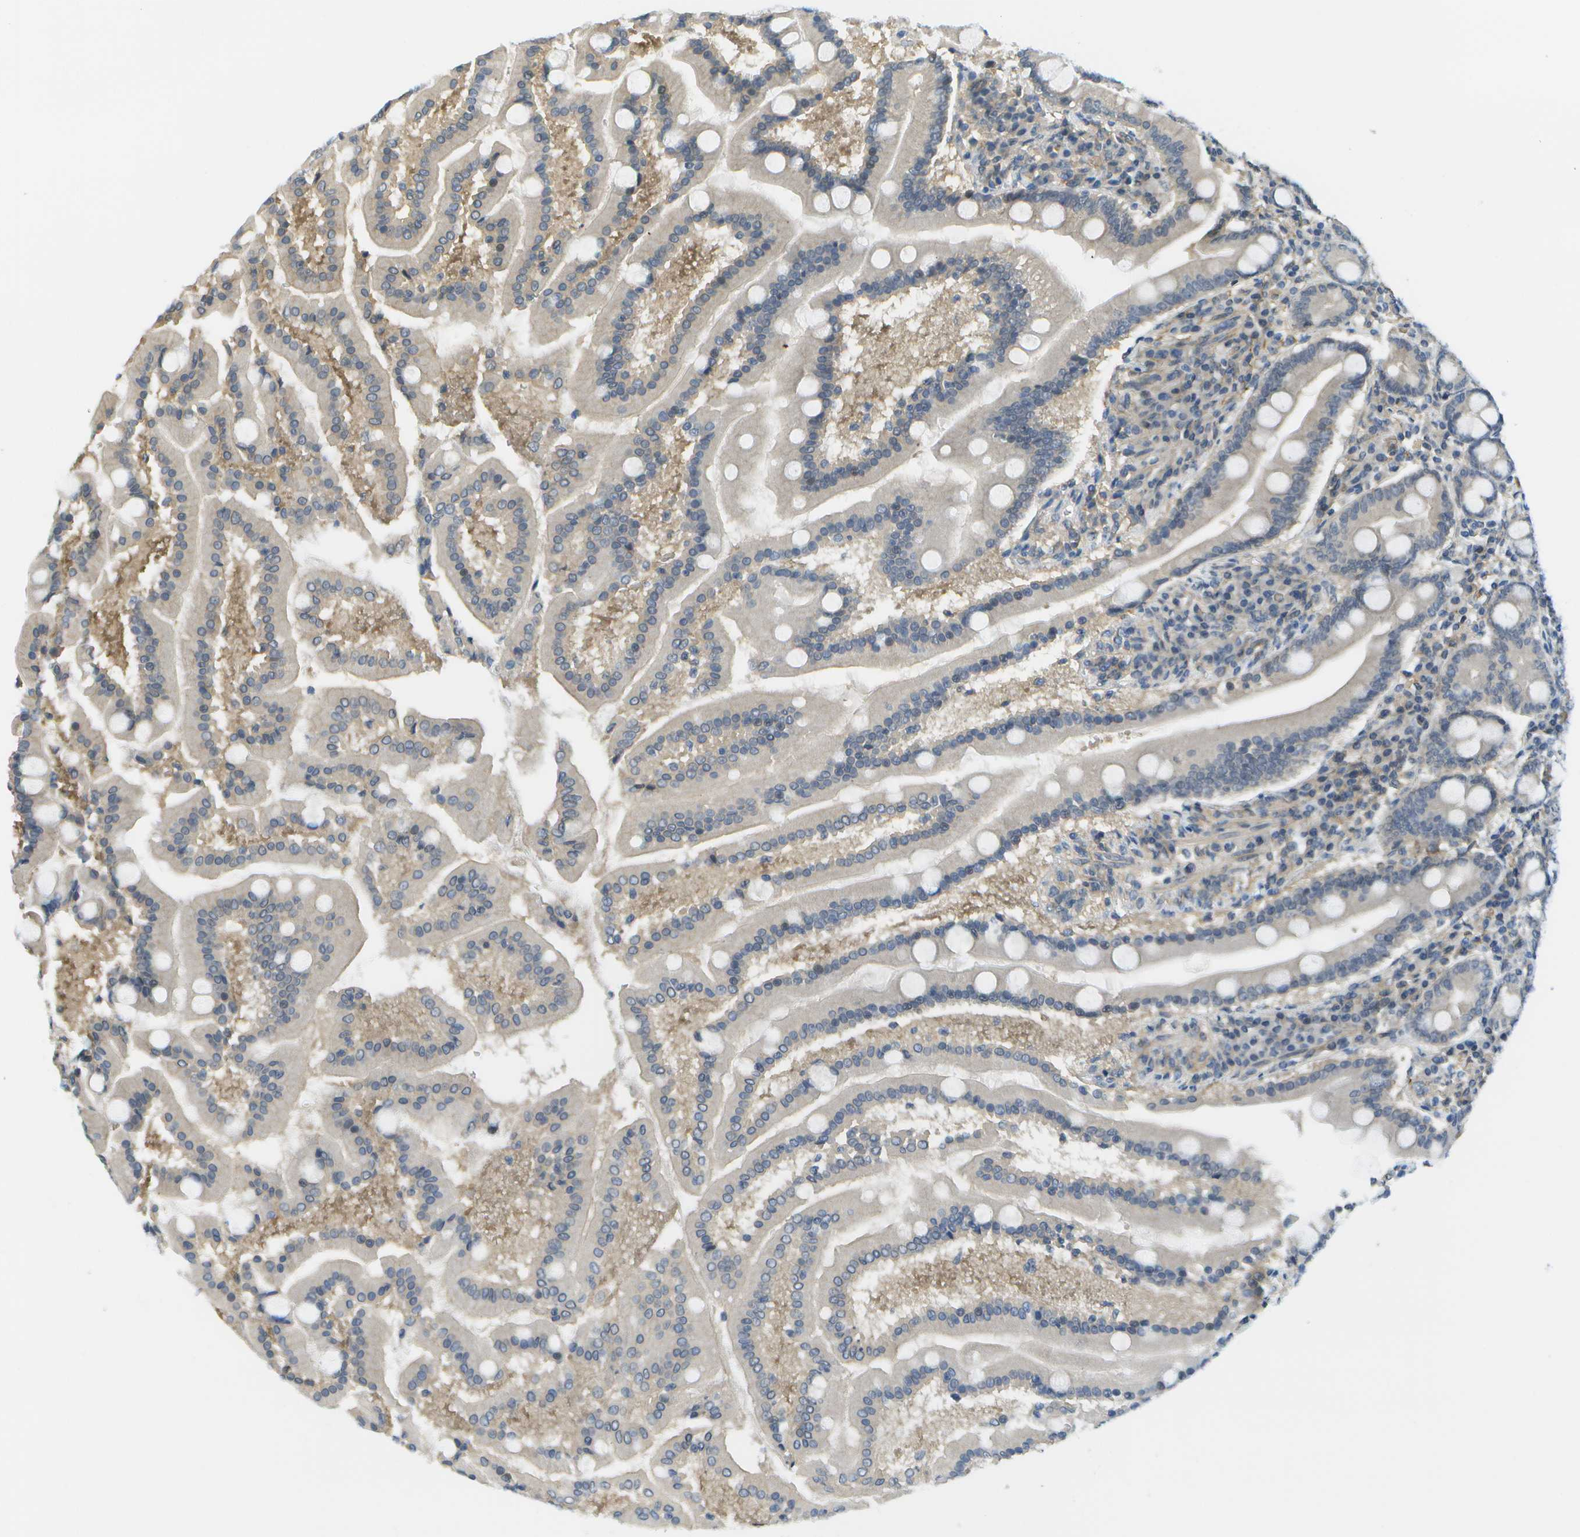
{"staining": {"intensity": "negative", "quantity": "none", "location": "none"}, "tissue": "duodenum", "cell_type": "Glandular cells", "image_type": "normal", "snomed": [{"axis": "morphology", "description": "Normal tissue, NOS"}, {"axis": "topography", "description": "Duodenum"}], "caption": "Immunohistochemistry histopathology image of unremarkable duodenum: human duodenum stained with DAB (3,3'-diaminobenzidine) displays no significant protein expression in glandular cells. Brightfield microscopy of immunohistochemistry (IHC) stained with DAB (brown) and hematoxylin (blue), captured at high magnification.", "gene": "KIAA0040", "patient": {"sex": "male", "age": 50}}